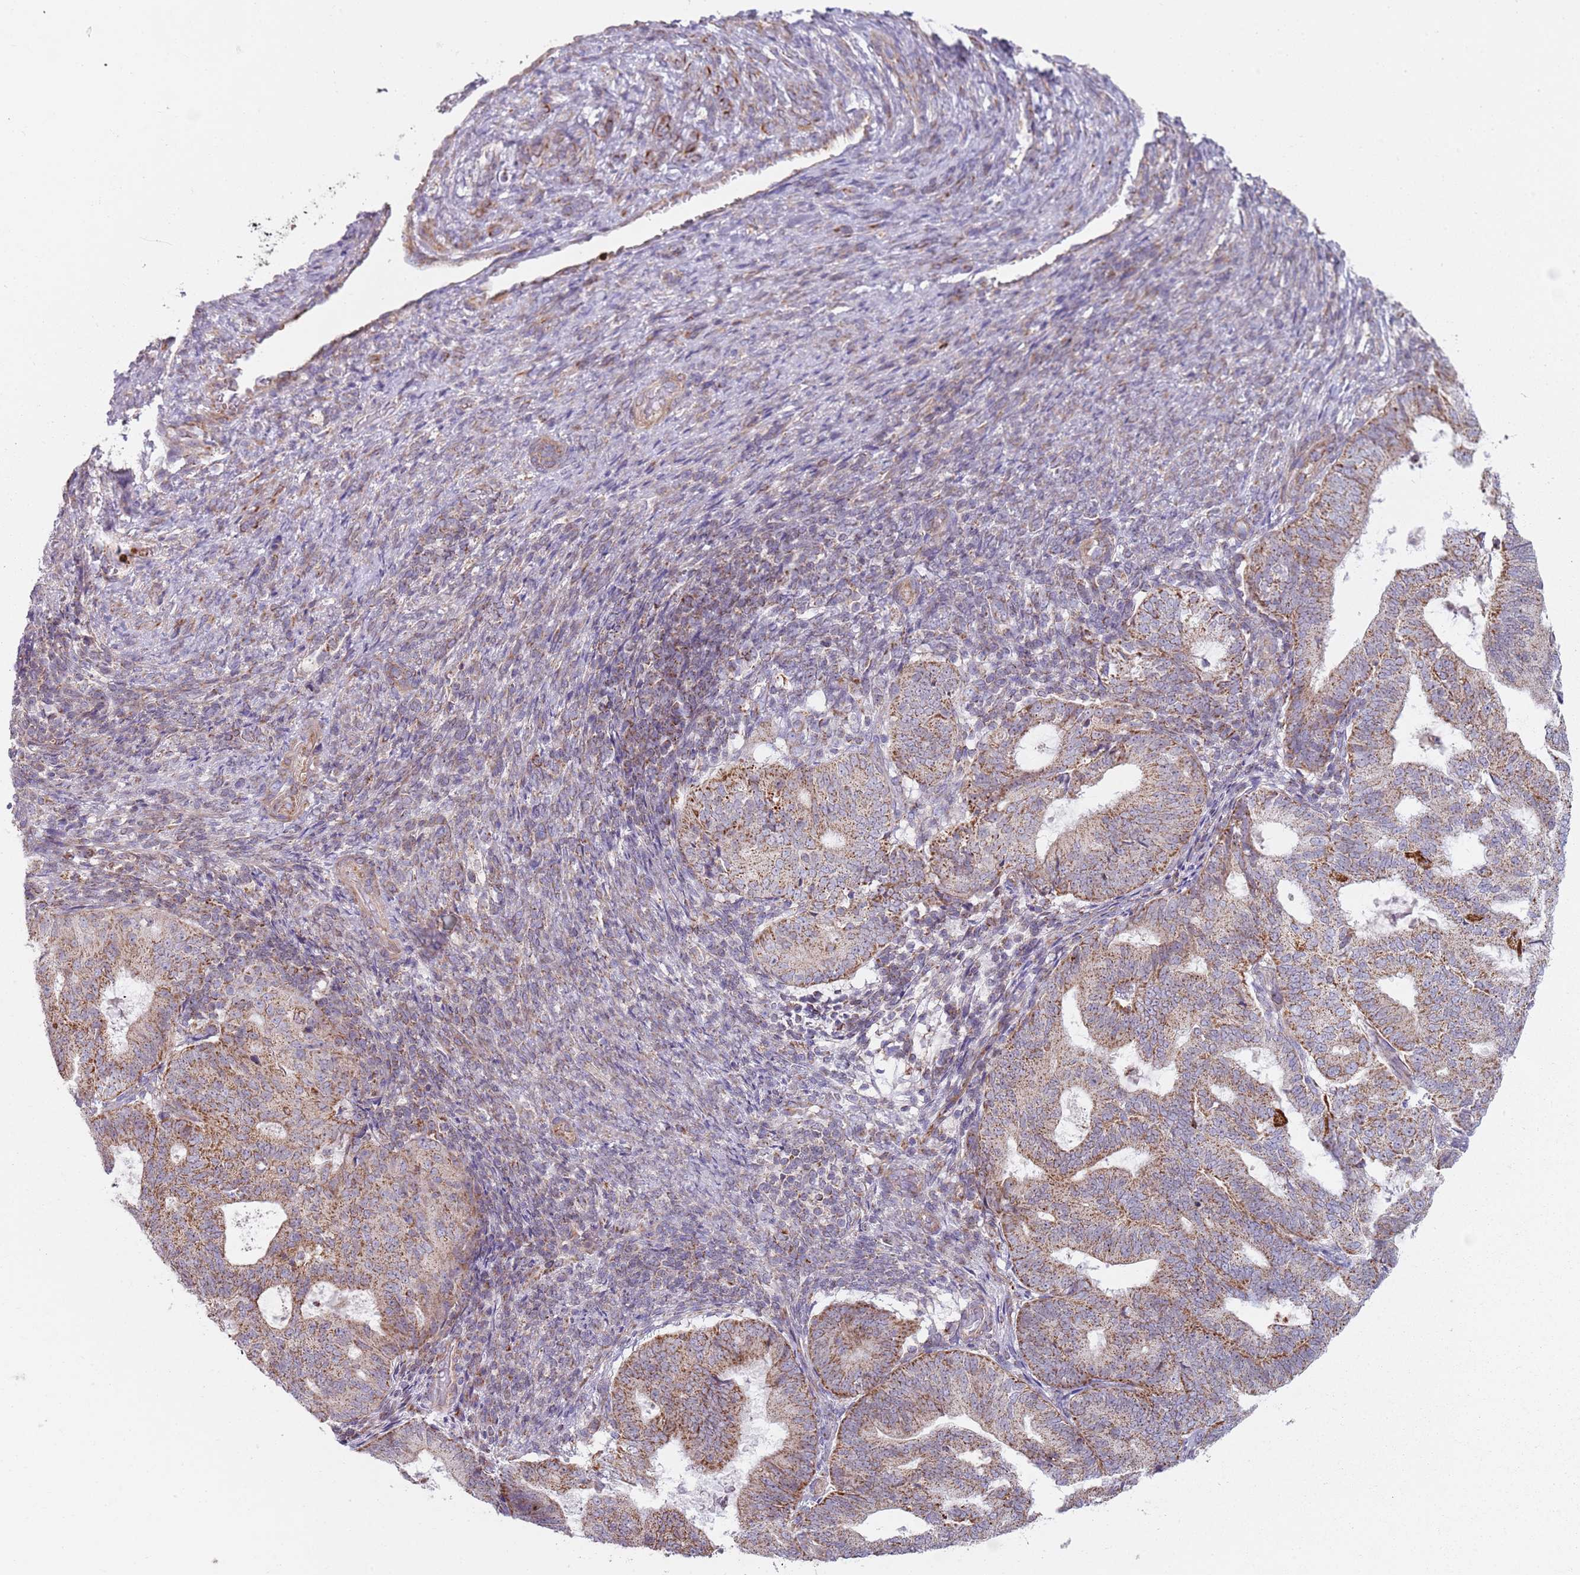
{"staining": {"intensity": "moderate", "quantity": ">75%", "location": "cytoplasmic/membranous"}, "tissue": "endometrial cancer", "cell_type": "Tumor cells", "image_type": "cancer", "snomed": [{"axis": "morphology", "description": "Adenocarcinoma, NOS"}, {"axis": "topography", "description": "Endometrium"}], "caption": "The photomicrograph shows staining of endometrial cancer, revealing moderate cytoplasmic/membranous protein positivity (brown color) within tumor cells.", "gene": "GAS8", "patient": {"sex": "female", "age": 70}}